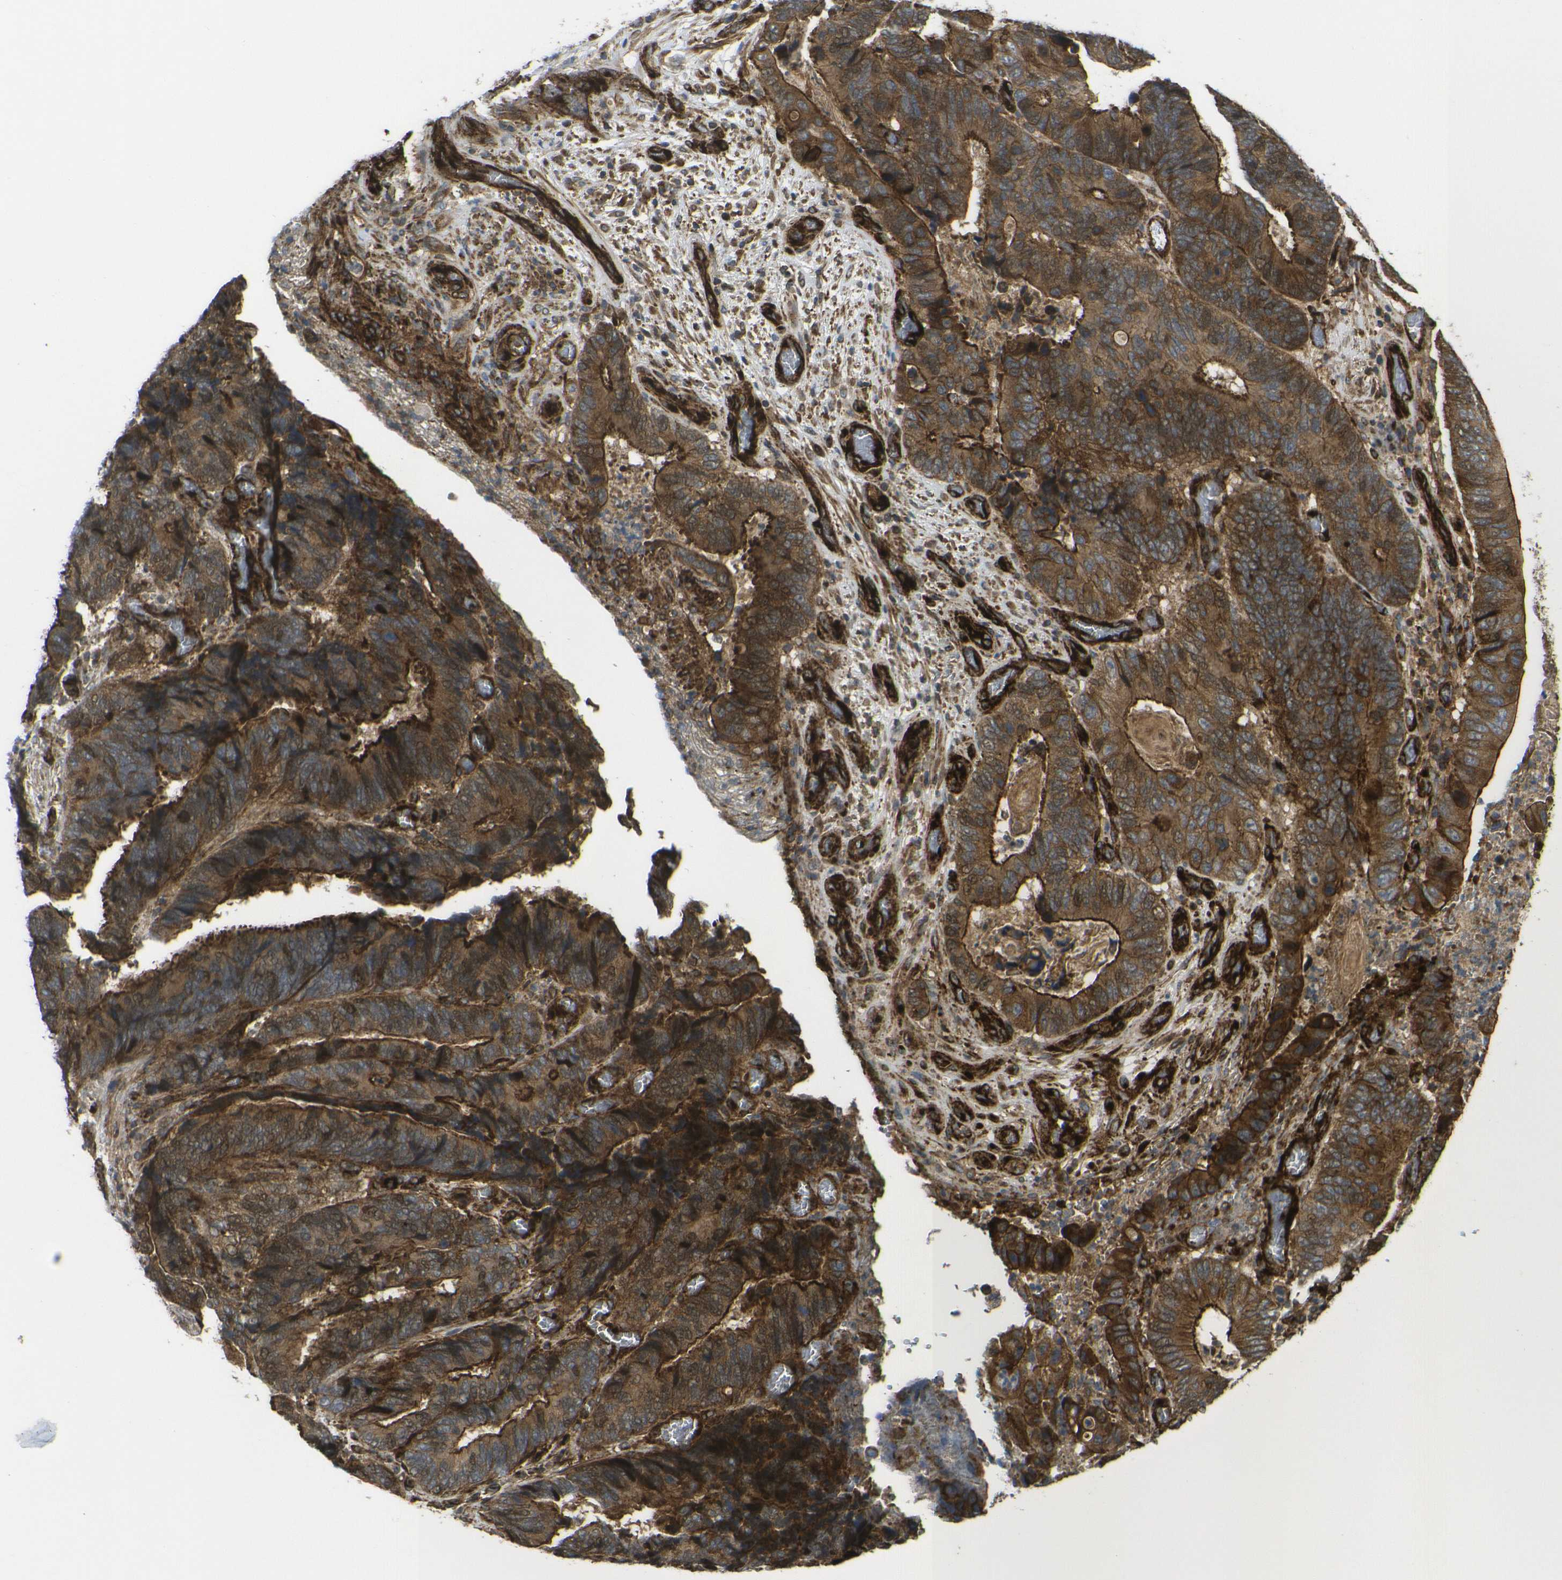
{"staining": {"intensity": "strong", "quantity": ">75%", "location": "cytoplasmic/membranous"}, "tissue": "colorectal cancer", "cell_type": "Tumor cells", "image_type": "cancer", "snomed": [{"axis": "morphology", "description": "Adenocarcinoma, NOS"}, {"axis": "topography", "description": "Colon"}], "caption": "Strong cytoplasmic/membranous staining is identified in approximately >75% of tumor cells in adenocarcinoma (colorectal).", "gene": "ECE1", "patient": {"sex": "male", "age": 72}}